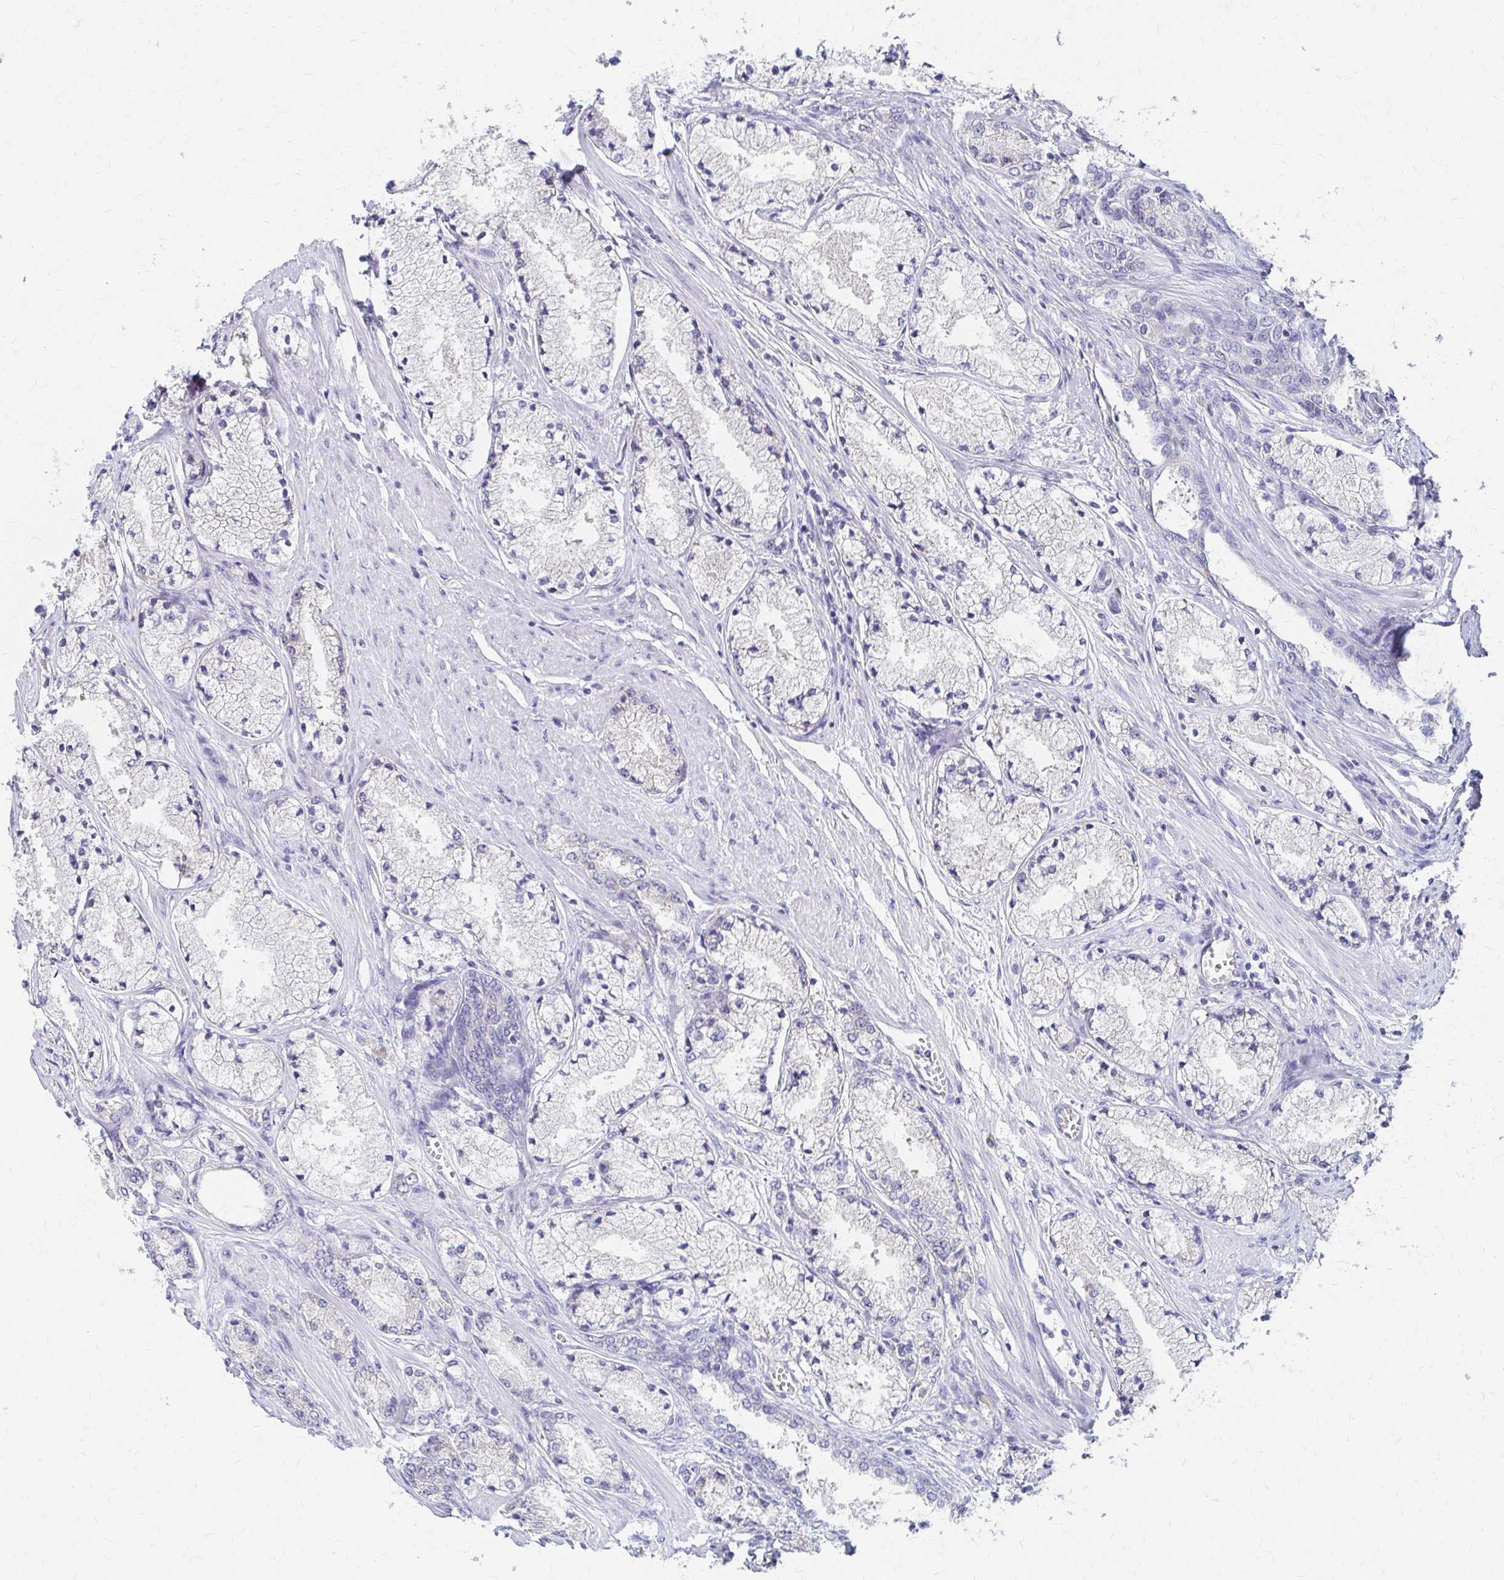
{"staining": {"intensity": "negative", "quantity": "none", "location": "none"}, "tissue": "prostate cancer", "cell_type": "Tumor cells", "image_type": "cancer", "snomed": [{"axis": "morphology", "description": "Adenocarcinoma, High grade"}, {"axis": "topography", "description": "Prostate"}], "caption": "The image displays no staining of tumor cells in prostate cancer (high-grade adenocarcinoma). The staining was performed using DAB to visualize the protein expression in brown, while the nuclei were stained in blue with hematoxylin (Magnification: 20x).", "gene": "RPL27A", "patient": {"sex": "male", "age": 63}}